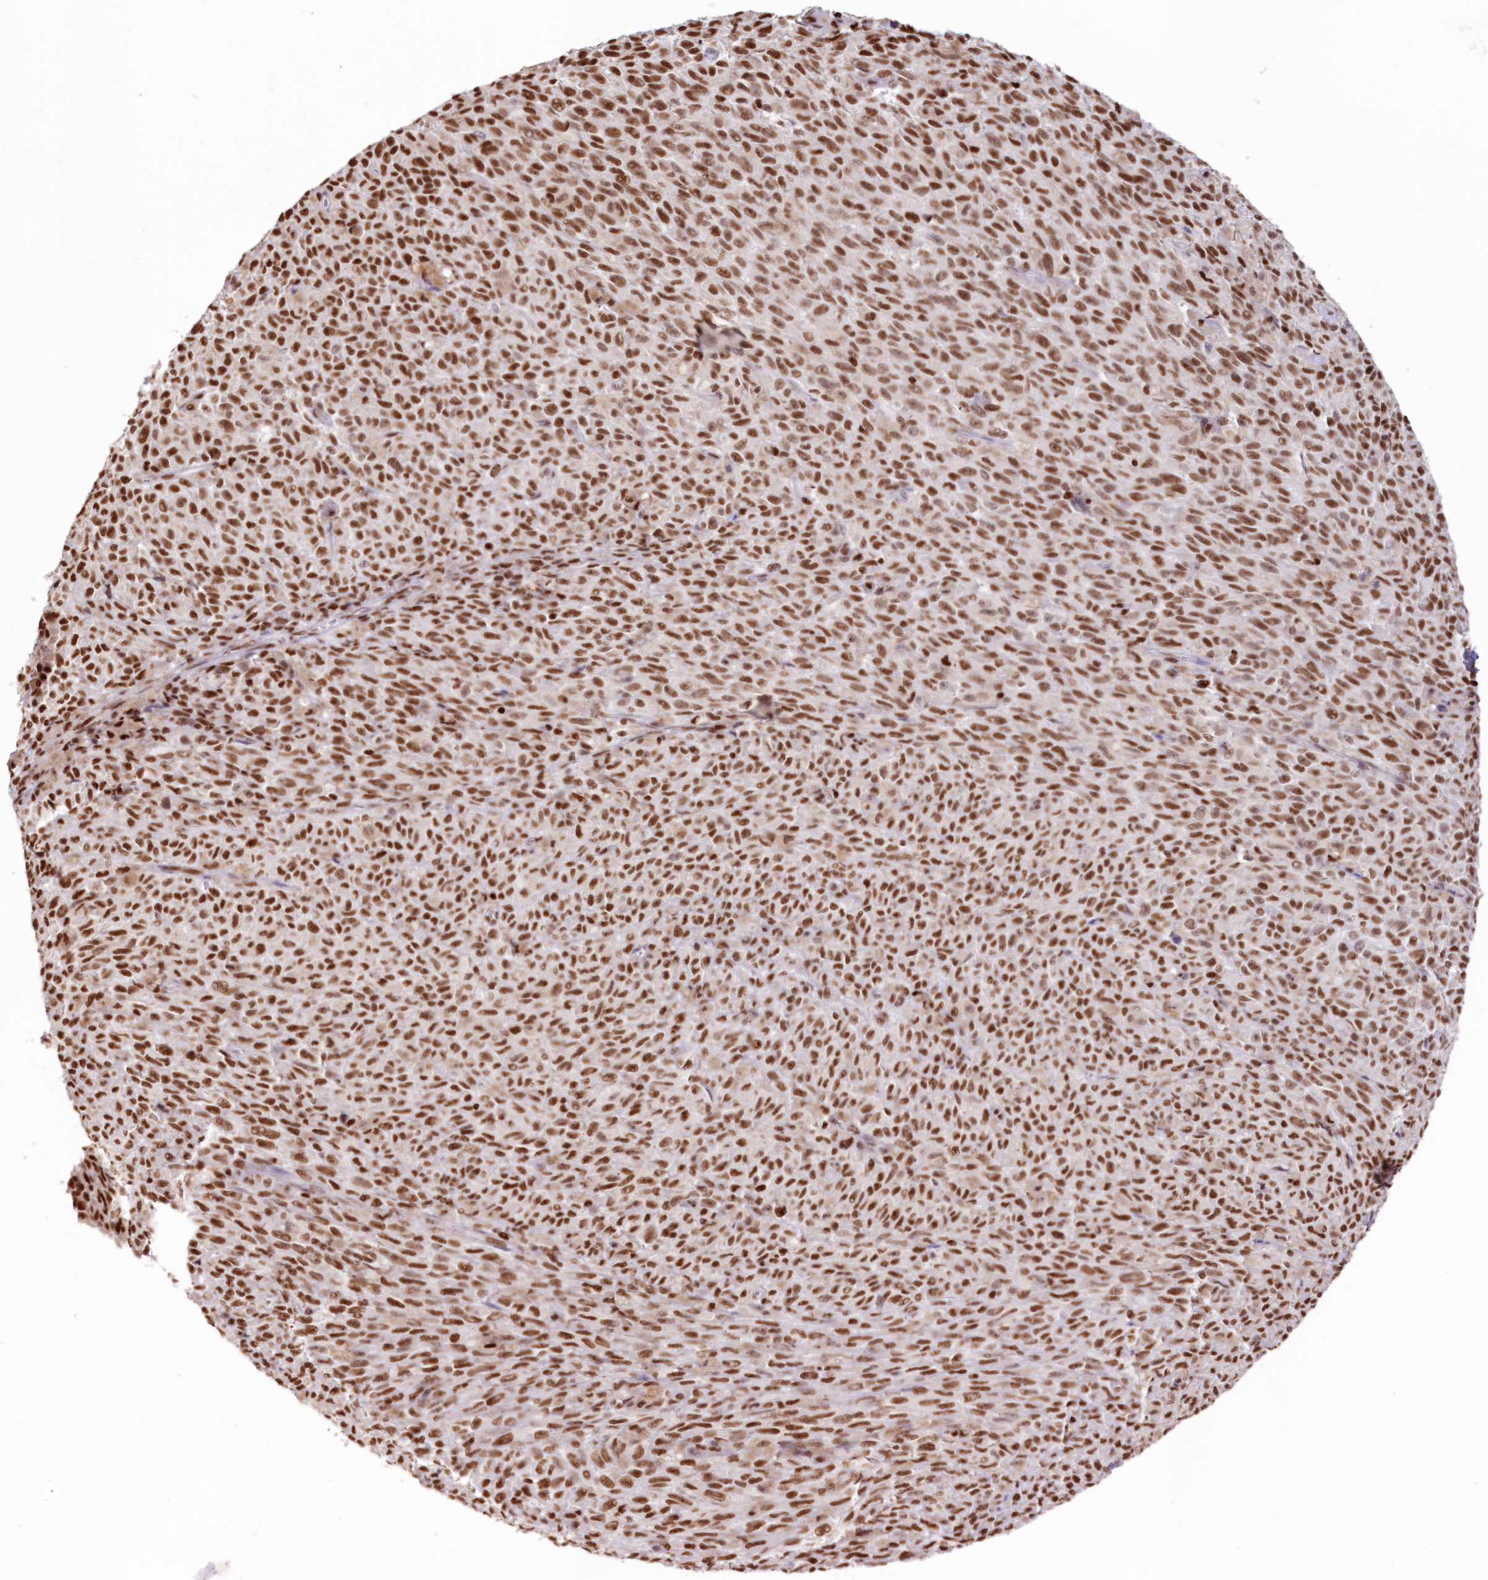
{"staining": {"intensity": "moderate", "quantity": ">75%", "location": "nuclear"}, "tissue": "melanoma", "cell_type": "Tumor cells", "image_type": "cancer", "snomed": [{"axis": "morphology", "description": "Malignant melanoma, NOS"}, {"axis": "topography", "description": "Skin"}], "caption": "Tumor cells exhibit medium levels of moderate nuclear staining in about >75% of cells in human malignant melanoma.", "gene": "POLR2B", "patient": {"sex": "female", "age": 82}}